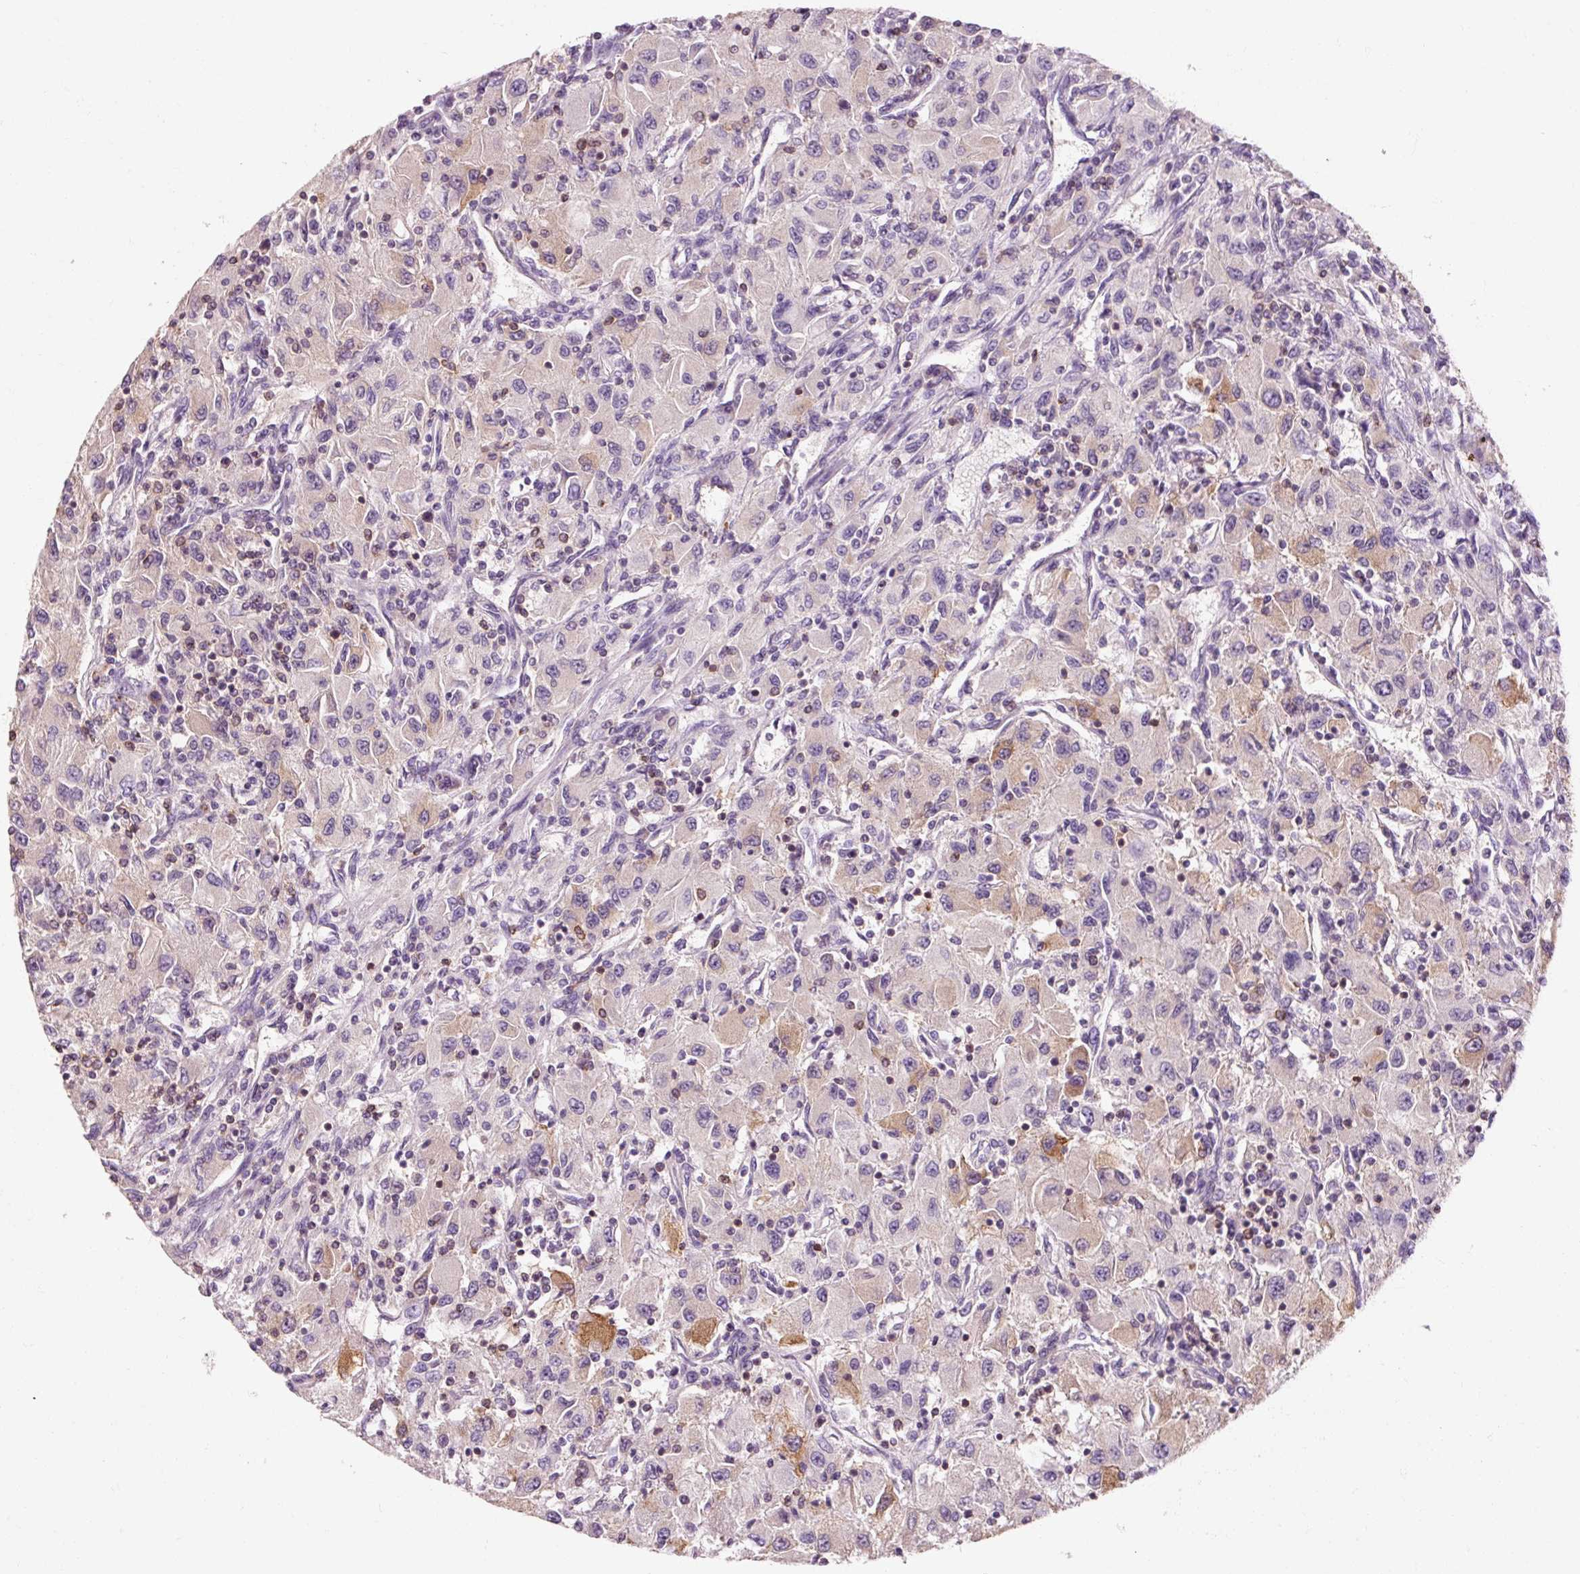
{"staining": {"intensity": "strong", "quantity": "<25%", "location": "cytoplasmic/membranous"}, "tissue": "renal cancer", "cell_type": "Tumor cells", "image_type": "cancer", "snomed": [{"axis": "morphology", "description": "Adenocarcinoma, NOS"}, {"axis": "topography", "description": "Kidney"}], "caption": "Protein positivity by IHC reveals strong cytoplasmic/membranous positivity in about <25% of tumor cells in adenocarcinoma (renal).", "gene": "OR8K1", "patient": {"sex": "female", "age": 67}}